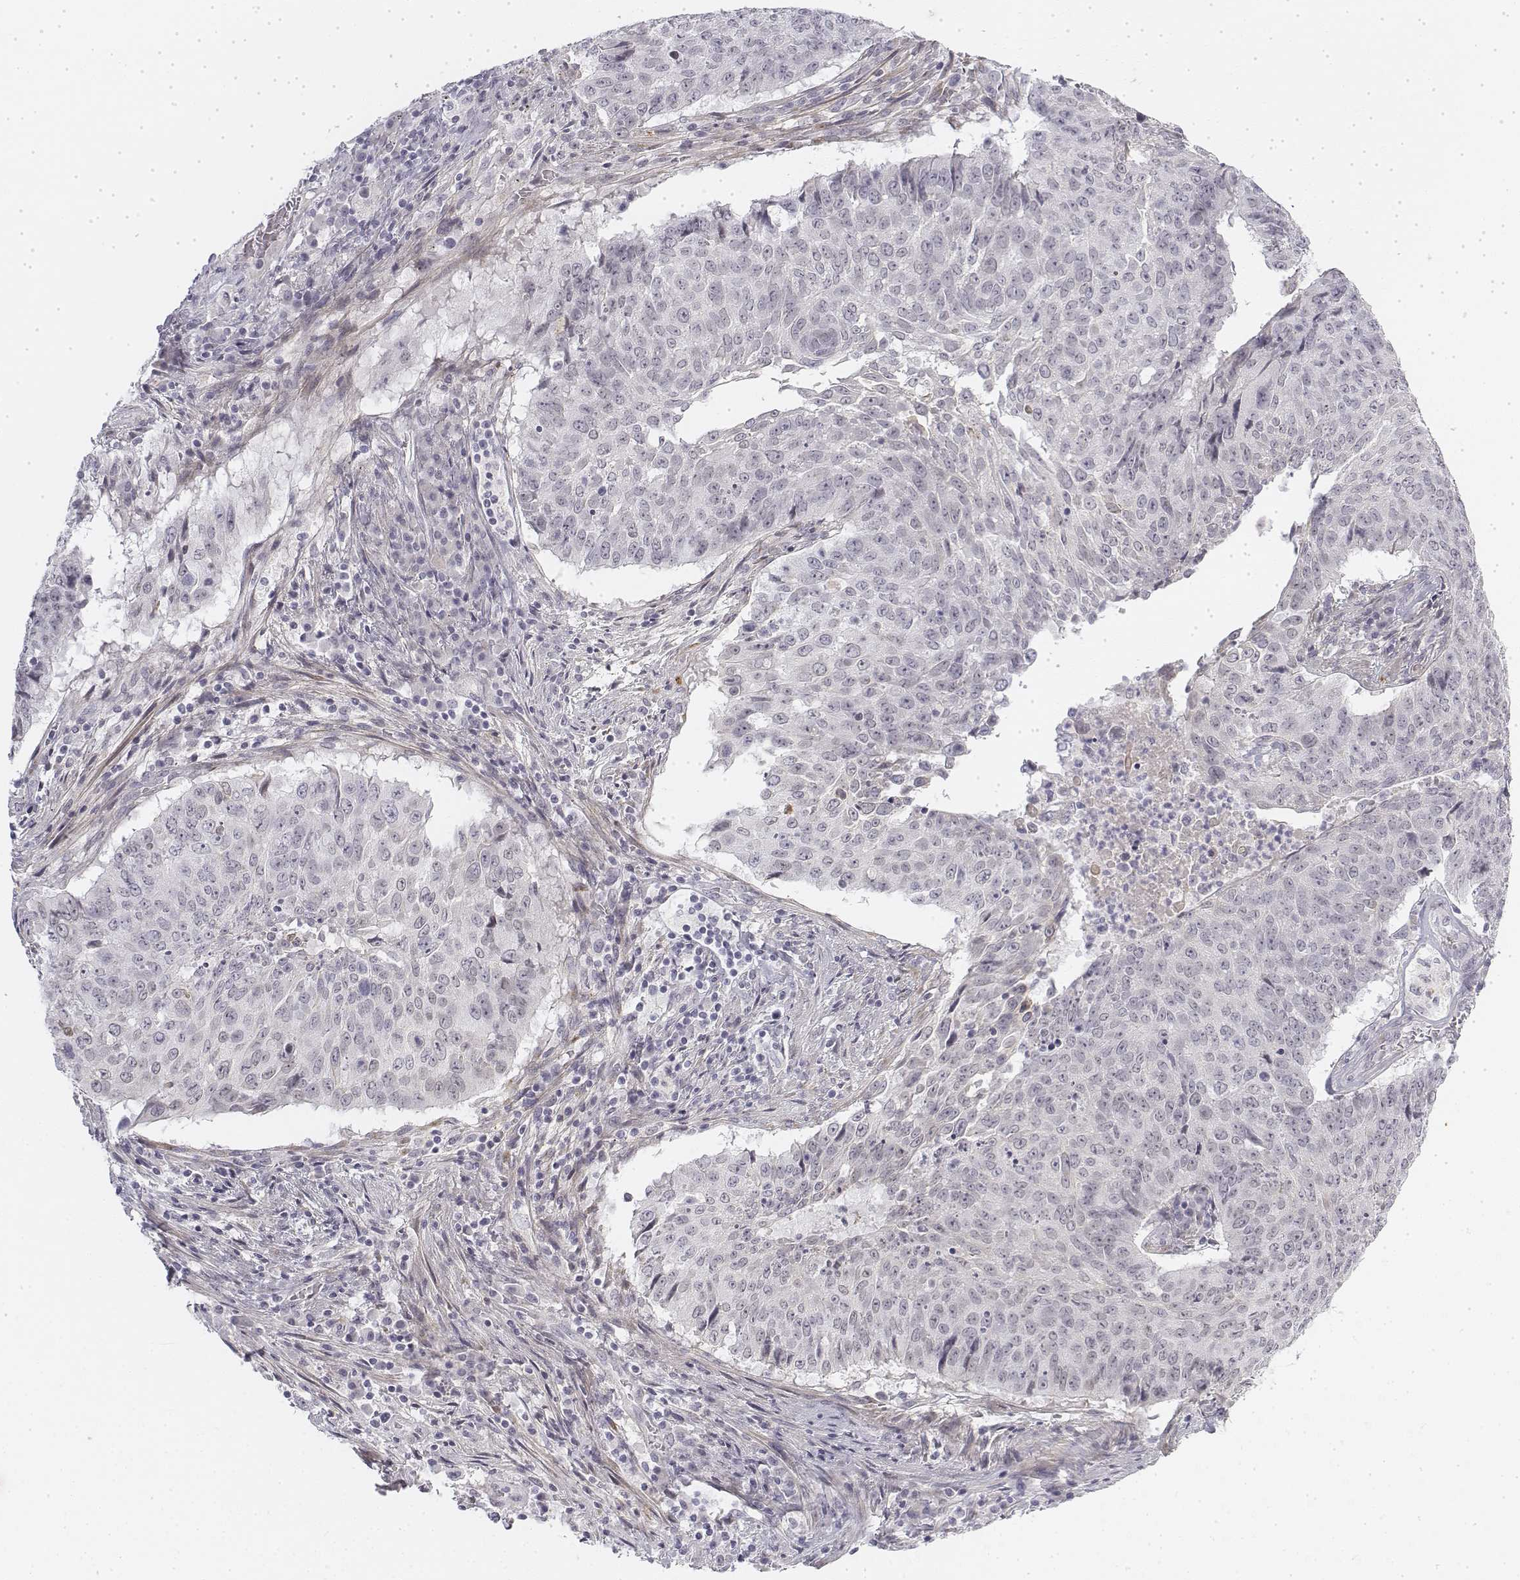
{"staining": {"intensity": "negative", "quantity": "none", "location": "none"}, "tissue": "lung cancer", "cell_type": "Tumor cells", "image_type": "cancer", "snomed": [{"axis": "morphology", "description": "Normal tissue, NOS"}, {"axis": "morphology", "description": "Squamous cell carcinoma, NOS"}, {"axis": "topography", "description": "Bronchus"}, {"axis": "topography", "description": "Lung"}], "caption": "Immunohistochemistry (IHC) of squamous cell carcinoma (lung) displays no expression in tumor cells. The staining was performed using DAB to visualize the protein expression in brown, while the nuclei were stained in blue with hematoxylin (Magnification: 20x).", "gene": "KRT84", "patient": {"sex": "male", "age": 64}}